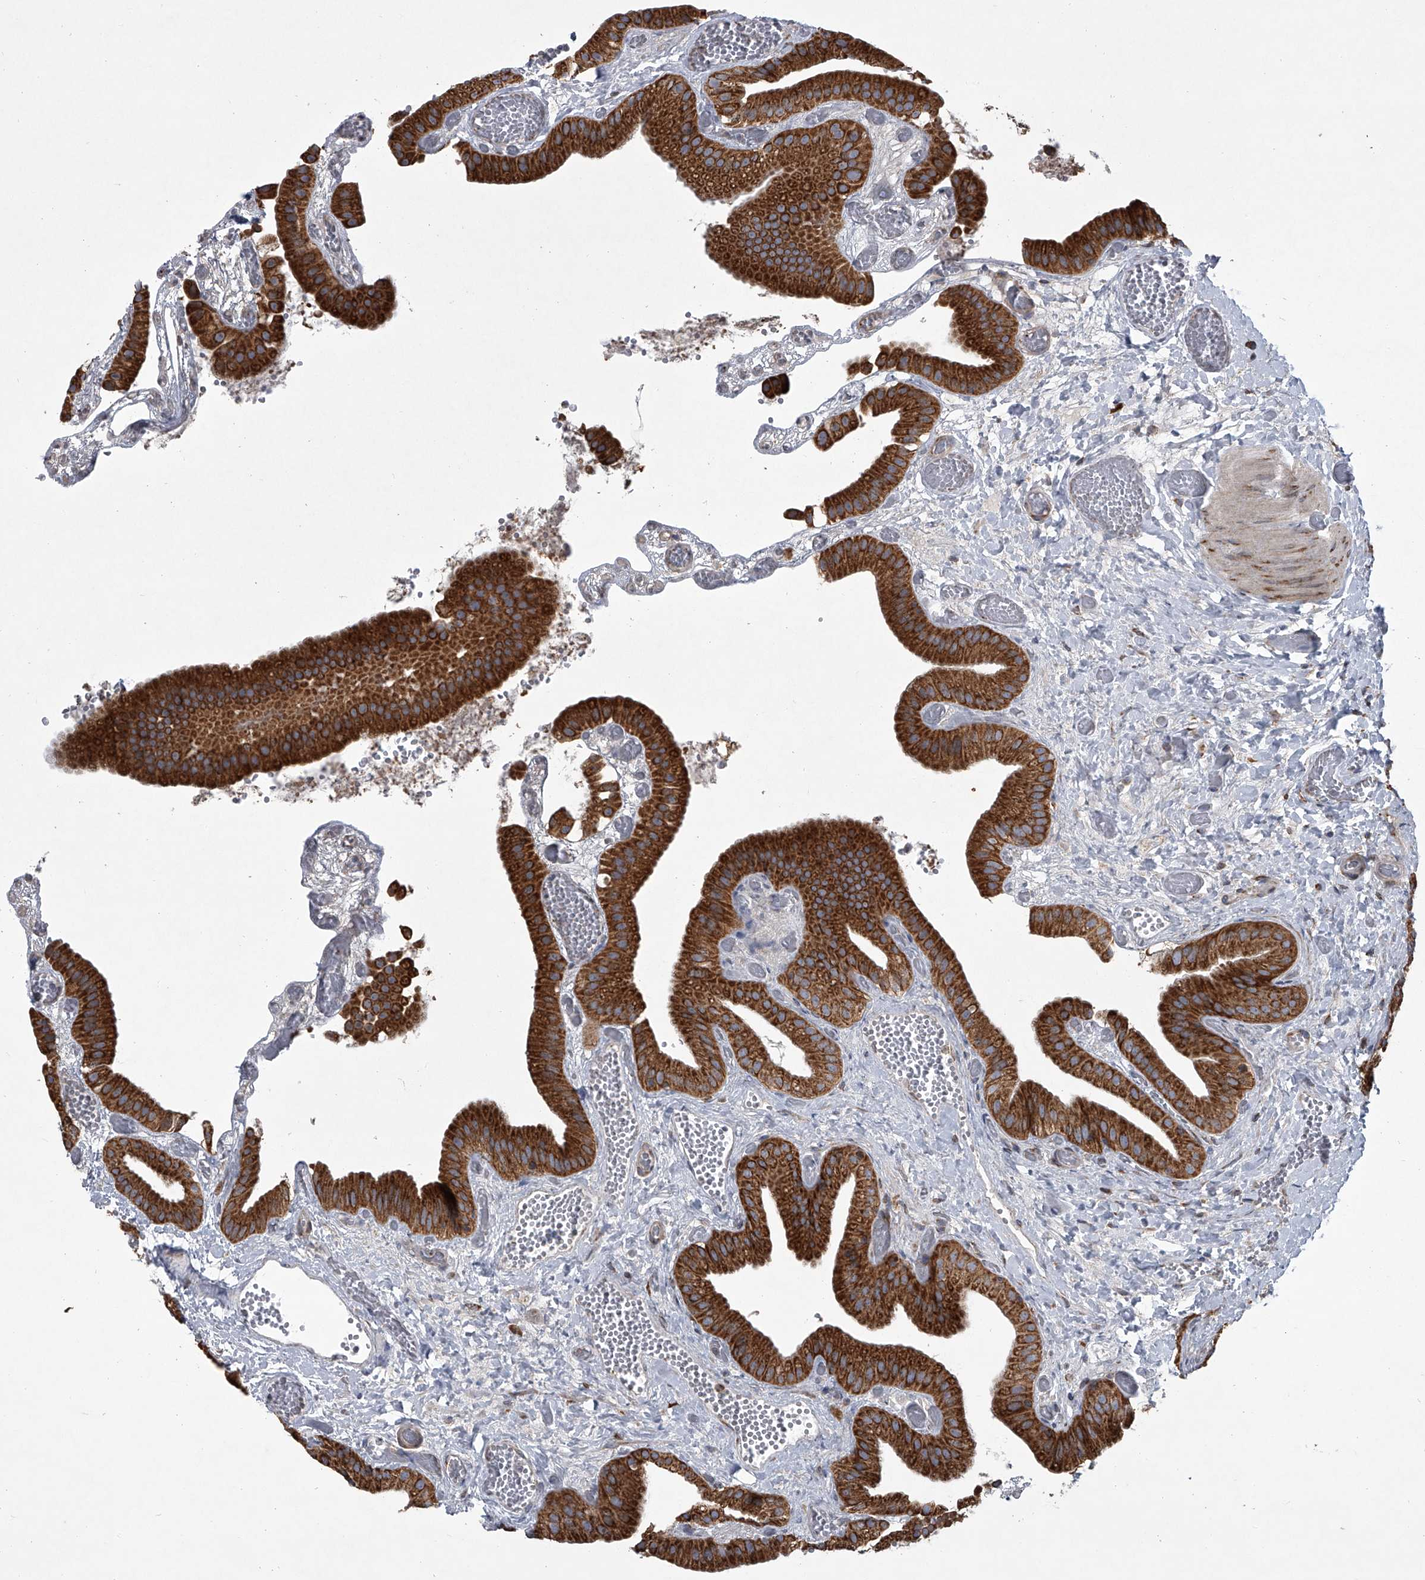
{"staining": {"intensity": "strong", "quantity": ">75%", "location": "cytoplasmic/membranous"}, "tissue": "gallbladder", "cell_type": "Glandular cells", "image_type": "normal", "snomed": [{"axis": "morphology", "description": "Normal tissue, NOS"}, {"axis": "topography", "description": "Gallbladder"}], "caption": "Human gallbladder stained for a protein (brown) displays strong cytoplasmic/membranous positive positivity in approximately >75% of glandular cells.", "gene": "ZC3H15", "patient": {"sex": "female", "age": 64}}